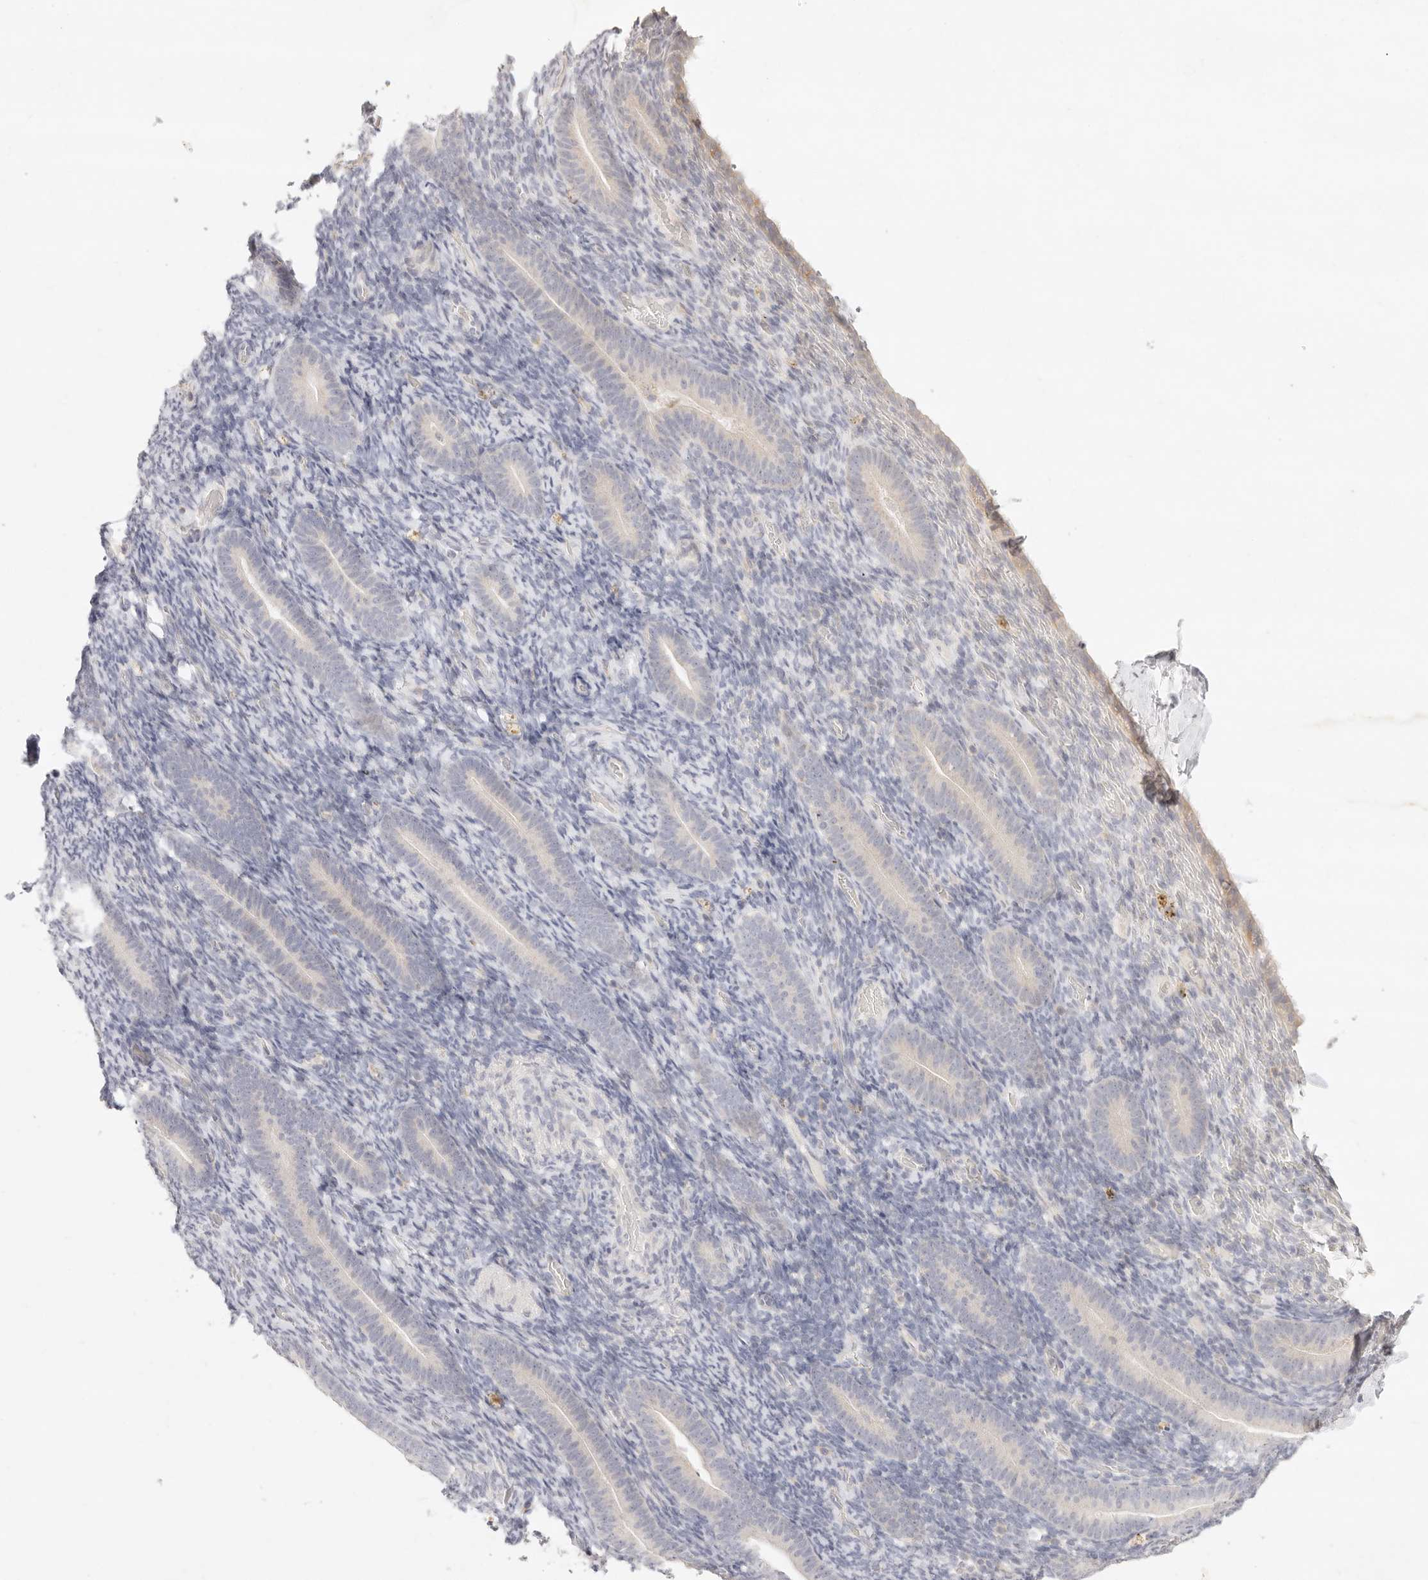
{"staining": {"intensity": "negative", "quantity": "none", "location": "none"}, "tissue": "endometrium", "cell_type": "Cells in endometrial stroma", "image_type": "normal", "snomed": [{"axis": "morphology", "description": "Normal tissue, NOS"}, {"axis": "topography", "description": "Endometrium"}], "caption": "DAB immunohistochemical staining of normal human endometrium reveals no significant expression in cells in endometrial stroma. The staining was performed using DAB to visualize the protein expression in brown, while the nuclei were stained in blue with hematoxylin (Magnification: 20x).", "gene": "GPR156", "patient": {"sex": "female", "age": 51}}